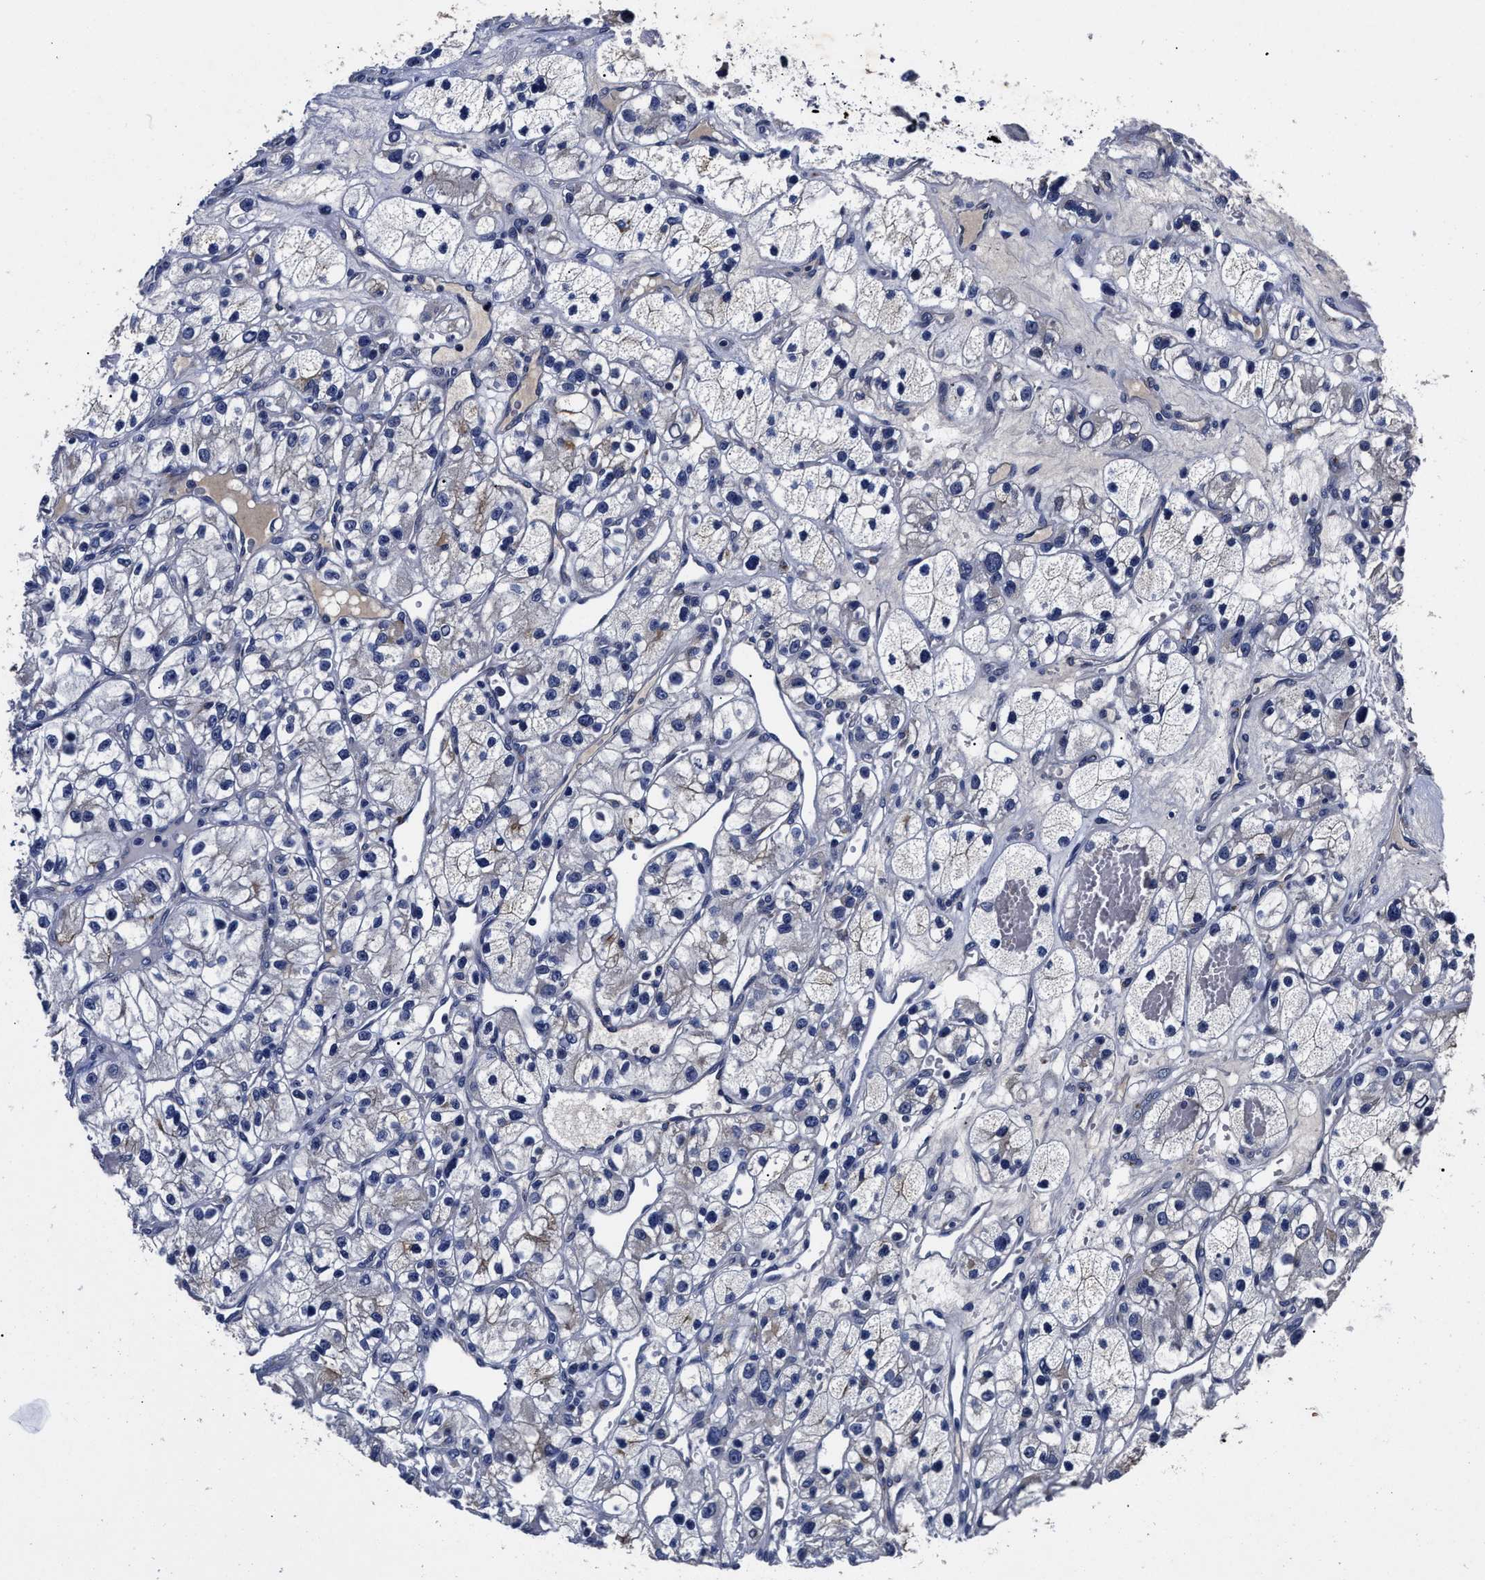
{"staining": {"intensity": "negative", "quantity": "none", "location": "none"}, "tissue": "renal cancer", "cell_type": "Tumor cells", "image_type": "cancer", "snomed": [{"axis": "morphology", "description": "Adenocarcinoma, NOS"}, {"axis": "topography", "description": "Kidney"}], "caption": "Image shows no significant protein staining in tumor cells of renal cancer.", "gene": "OLFML2A", "patient": {"sex": "female", "age": 57}}